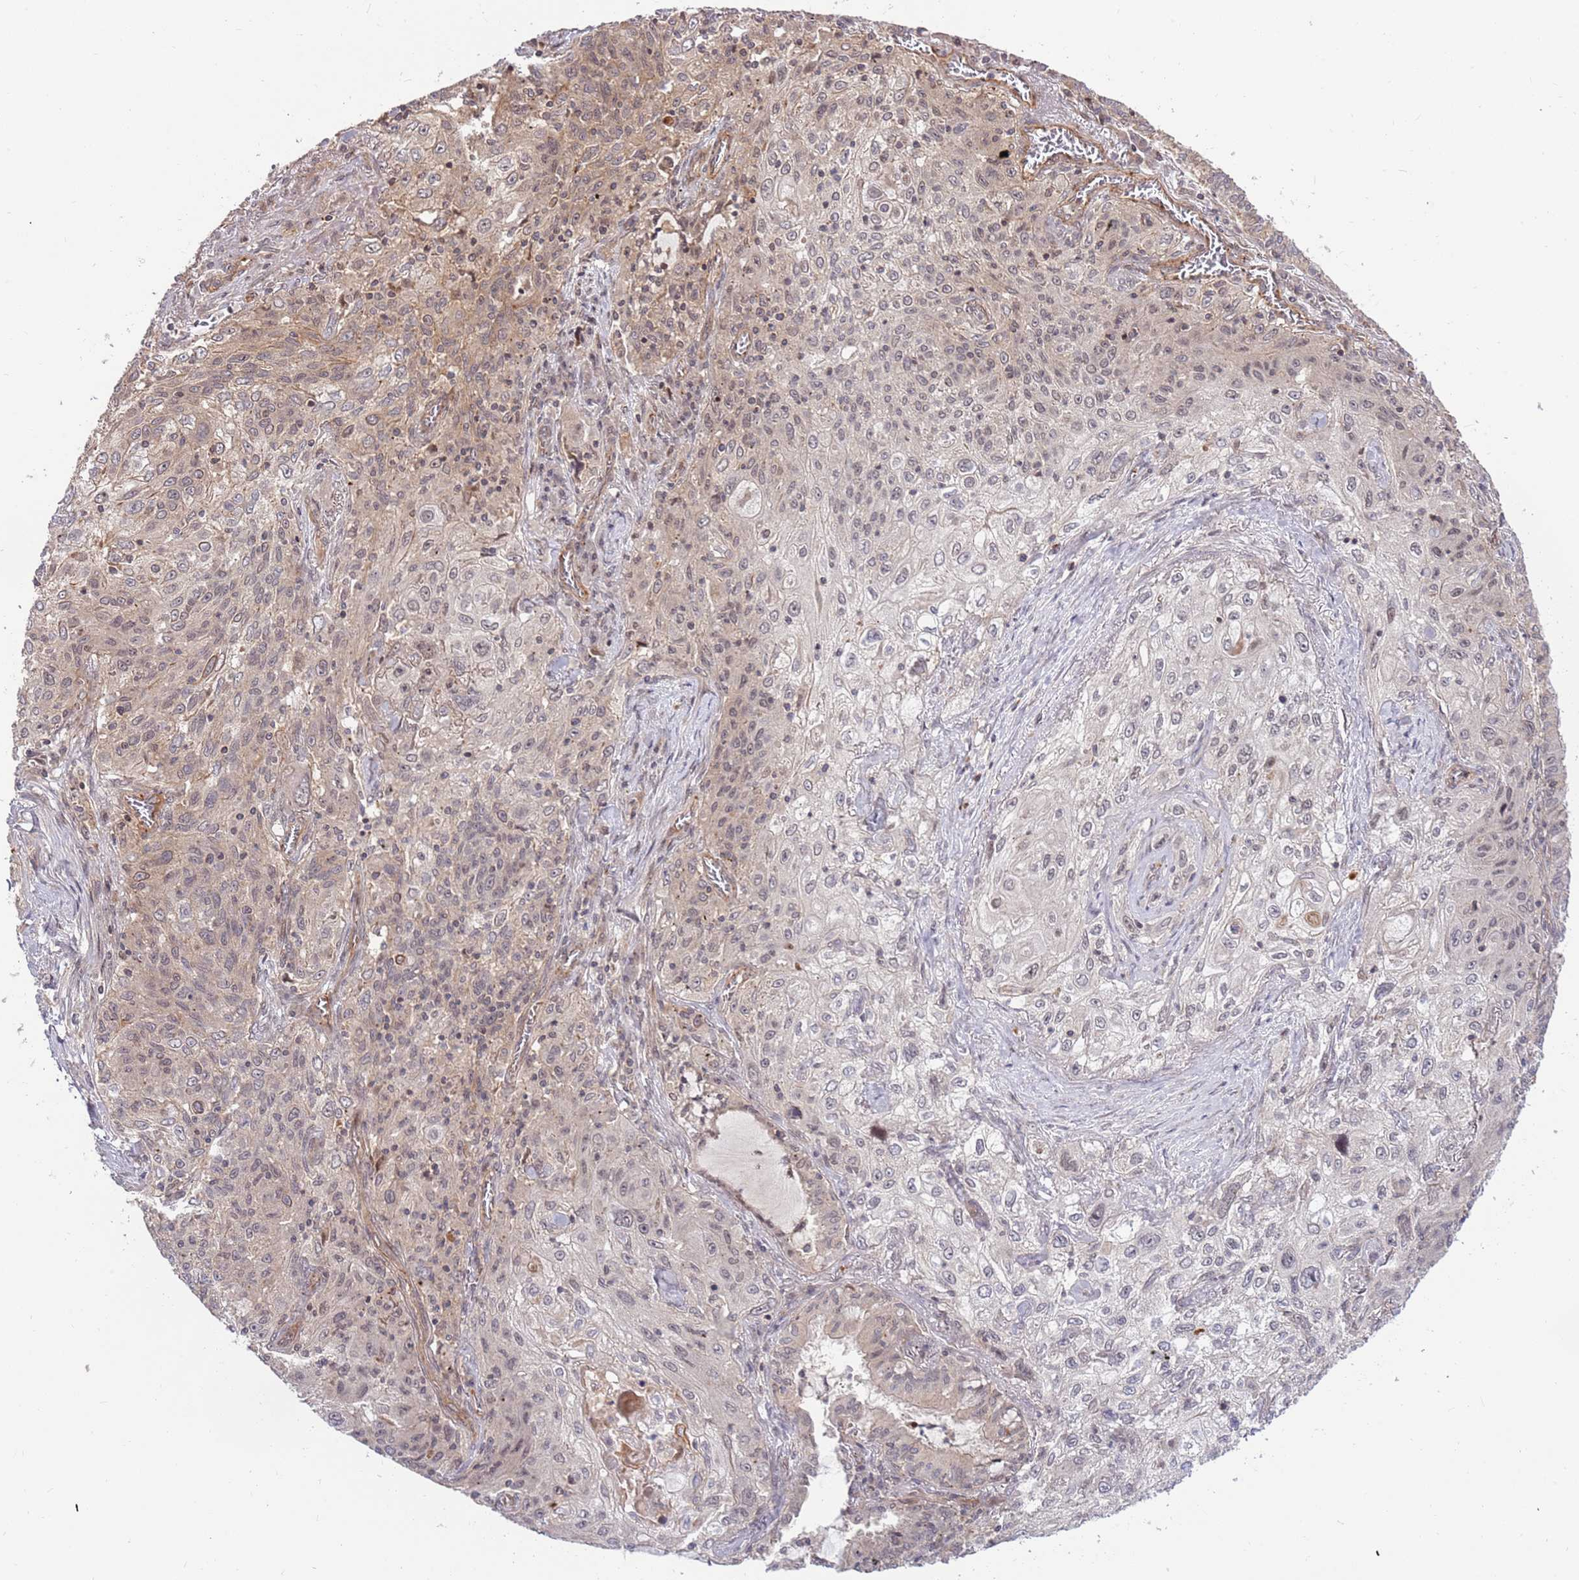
{"staining": {"intensity": "weak", "quantity": "<25%", "location": "nuclear"}, "tissue": "lung cancer", "cell_type": "Tumor cells", "image_type": "cancer", "snomed": [{"axis": "morphology", "description": "Squamous cell carcinoma, NOS"}, {"axis": "topography", "description": "Lung"}], "caption": "High magnification brightfield microscopy of lung squamous cell carcinoma stained with DAB (brown) and counterstained with hematoxylin (blue): tumor cells show no significant staining.", "gene": "HAUS3", "patient": {"sex": "female", "age": 69}}